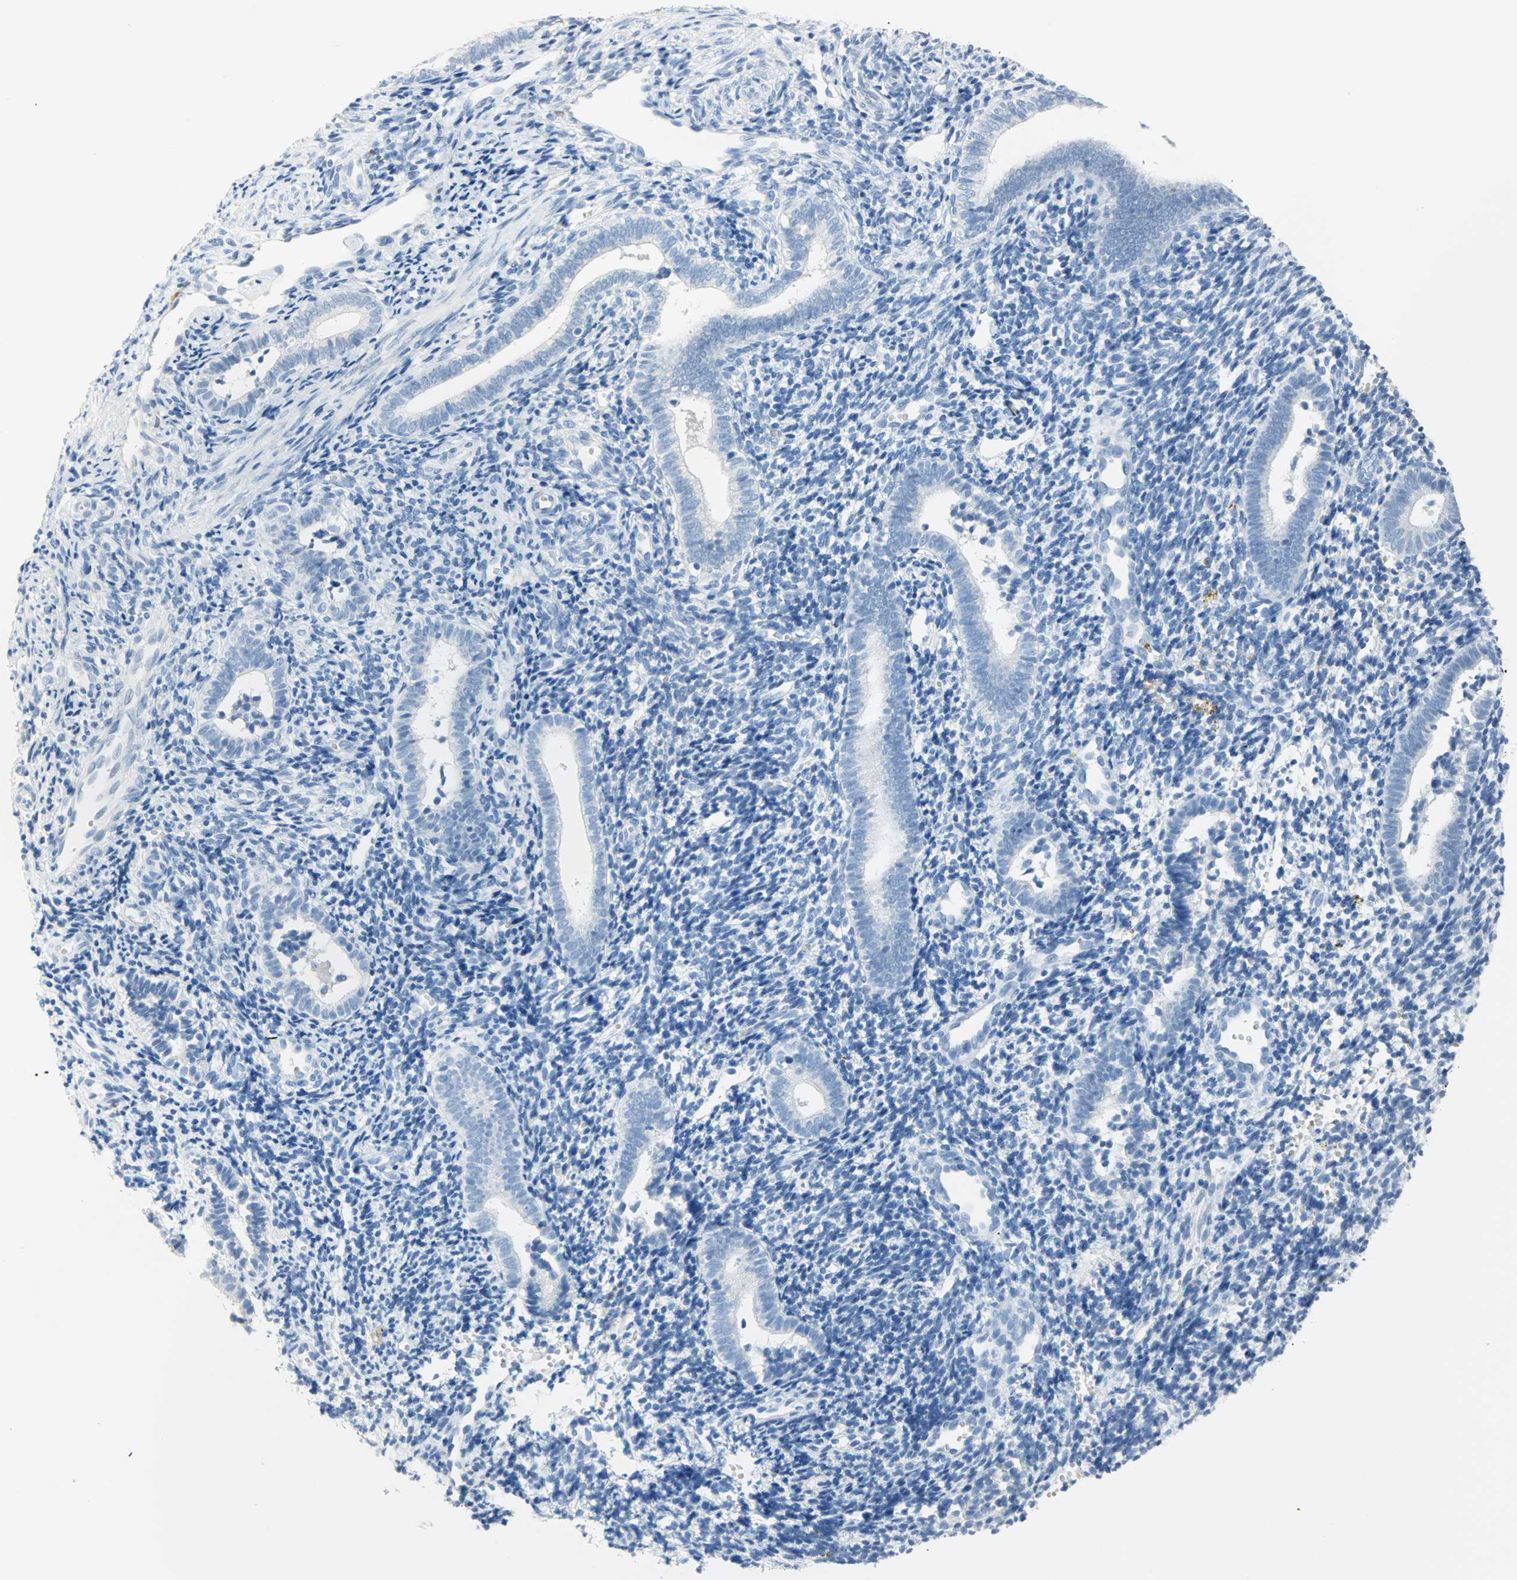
{"staining": {"intensity": "negative", "quantity": "none", "location": "none"}, "tissue": "endometrium", "cell_type": "Cells in endometrial stroma", "image_type": "normal", "snomed": [{"axis": "morphology", "description": "Normal tissue, NOS"}, {"axis": "topography", "description": "Uterus"}, {"axis": "topography", "description": "Endometrium"}], "caption": "Micrograph shows no protein expression in cells in endometrial stroma of normal endometrium. Brightfield microscopy of immunohistochemistry (IHC) stained with DAB (brown) and hematoxylin (blue), captured at high magnification.", "gene": "CA3", "patient": {"sex": "female", "age": 33}}